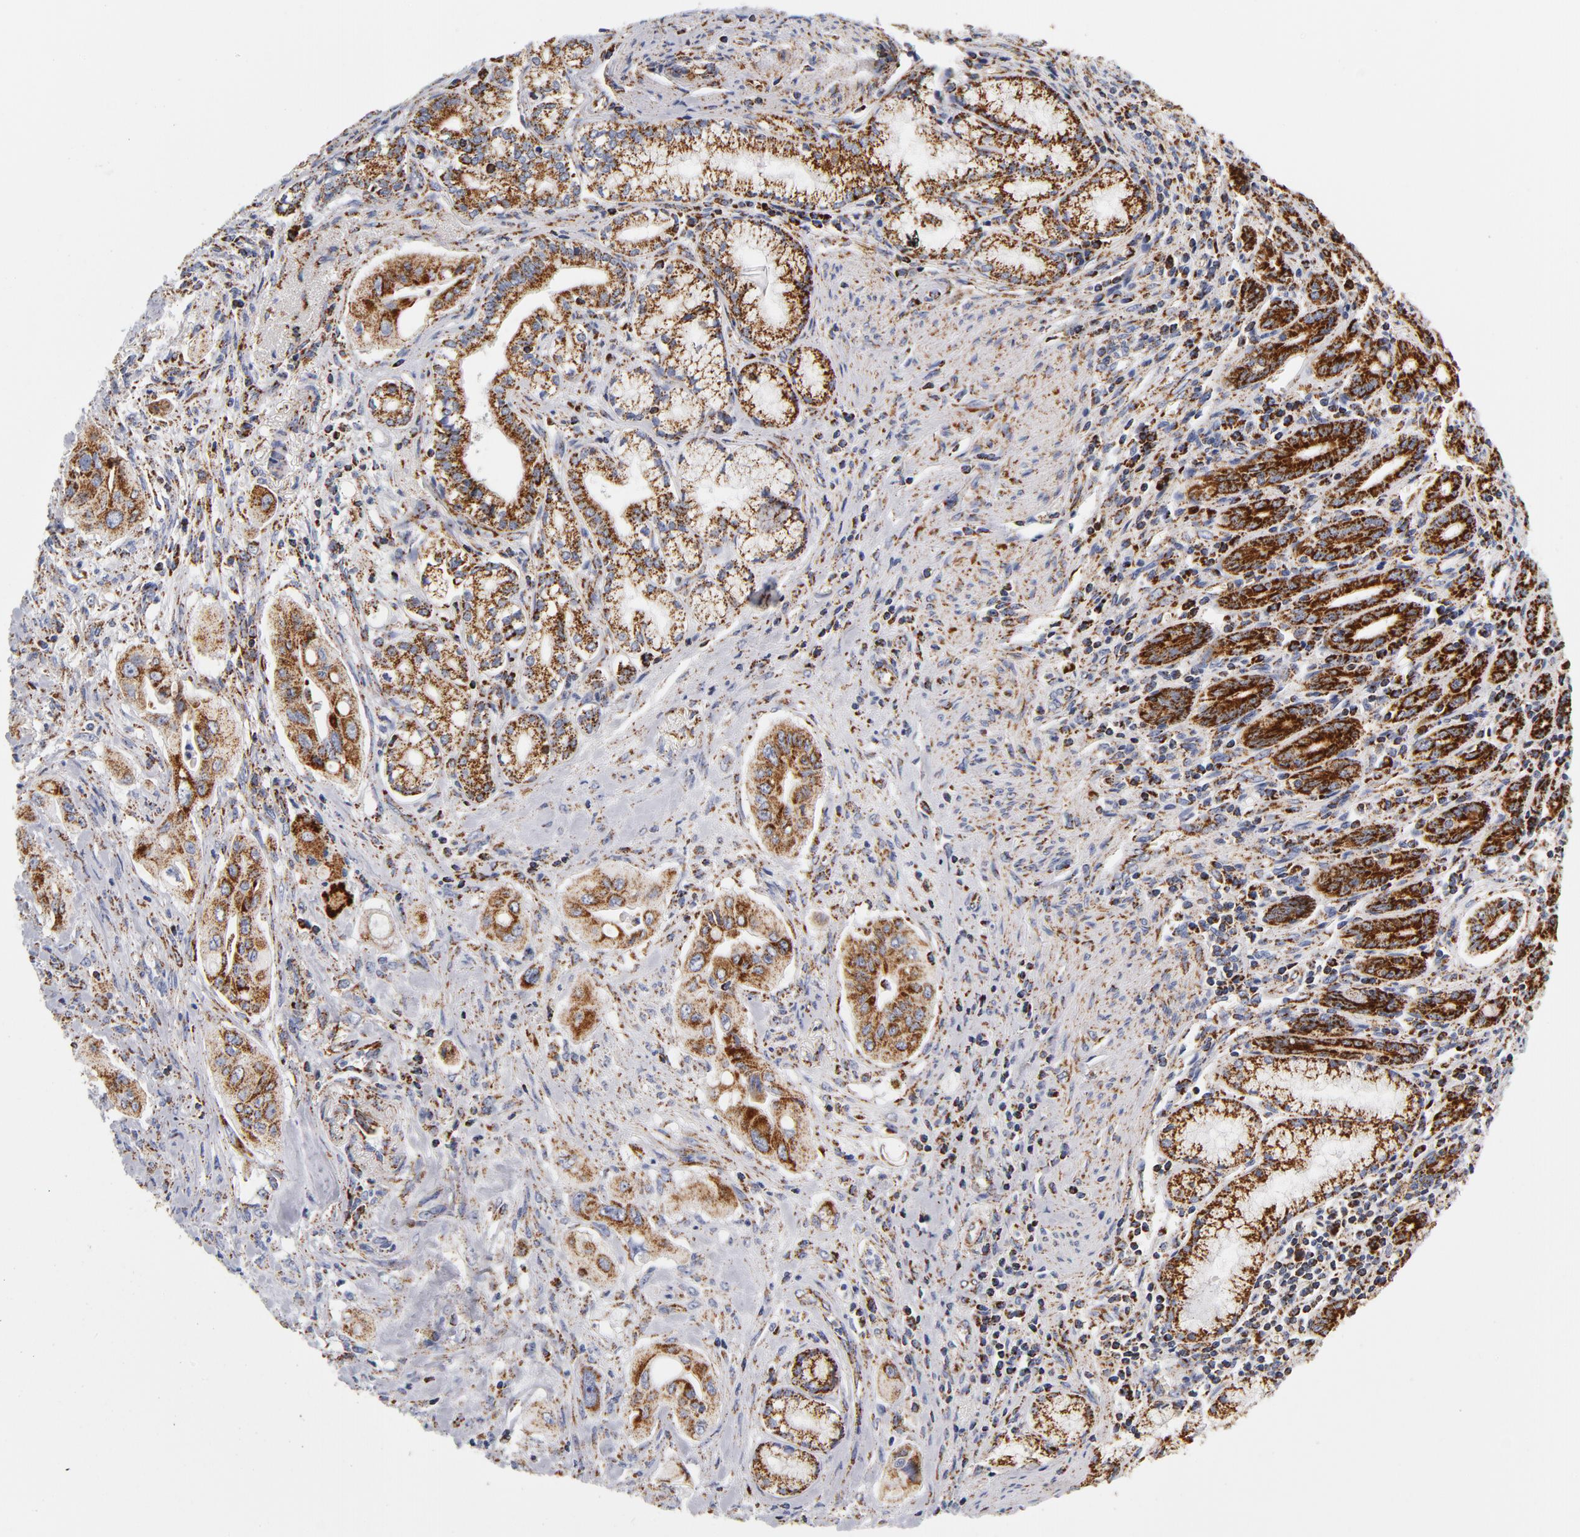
{"staining": {"intensity": "strong", "quantity": ">75%", "location": "cytoplasmic/membranous"}, "tissue": "pancreatic cancer", "cell_type": "Tumor cells", "image_type": "cancer", "snomed": [{"axis": "morphology", "description": "Adenocarcinoma, NOS"}, {"axis": "topography", "description": "Pancreas"}], "caption": "Tumor cells reveal high levels of strong cytoplasmic/membranous positivity in approximately >75% of cells in human pancreatic cancer (adenocarcinoma).", "gene": "ECHS1", "patient": {"sex": "male", "age": 77}}